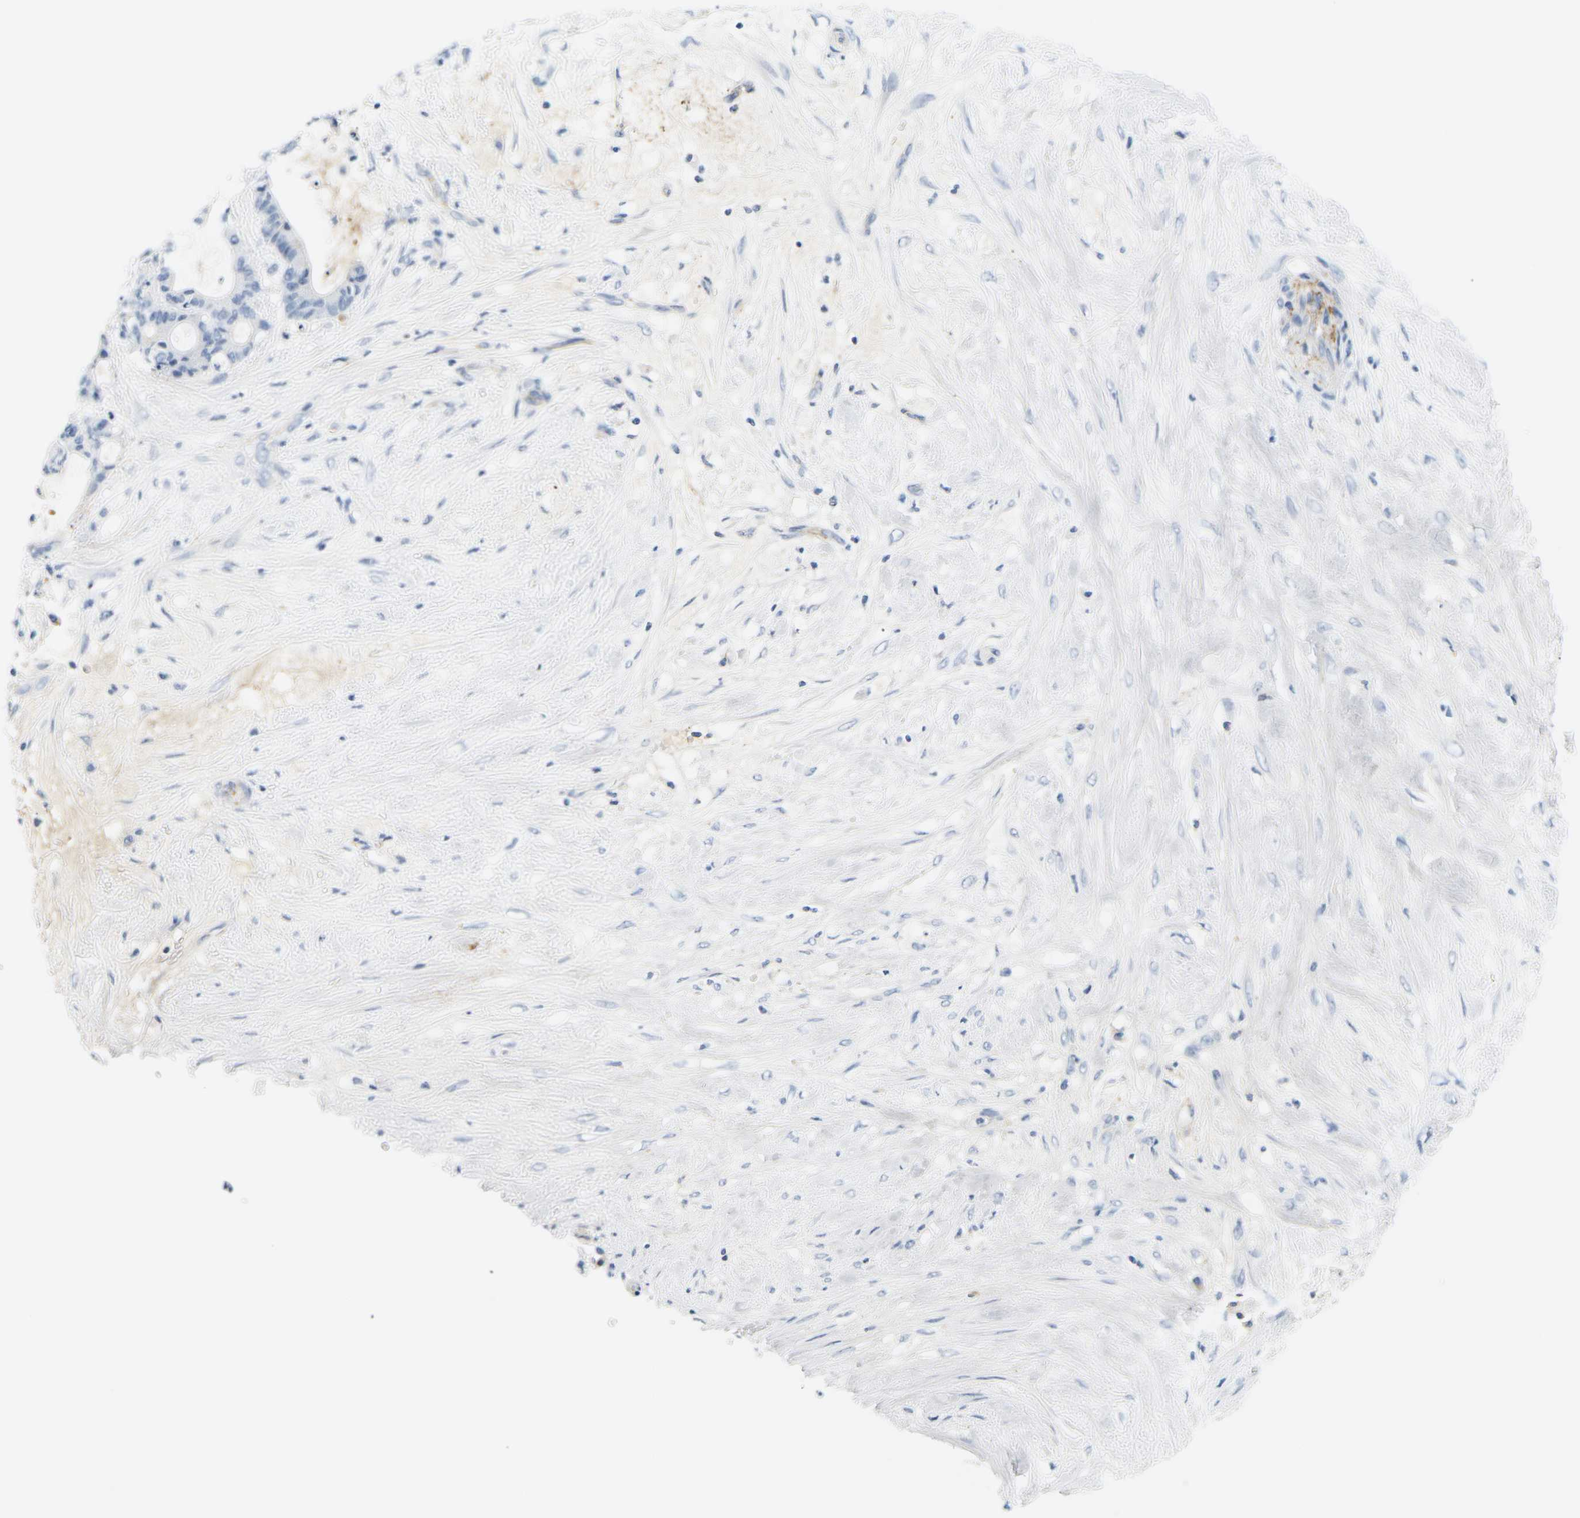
{"staining": {"intensity": "negative", "quantity": "none", "location": "none"}, "tissue": "liver cancer", "cell_type": "Tumor cells", "image_type": "cancer", "snomed": [{"axis": "morphology", "description": "Cholangiocarcinoma"}, {"axis": "topography", "description": "Liver"}], "caption": "Immunohistochemistry image of neoplastic tissue: human liver cholangiocarcinoma stained with DAB (3,3'-diaminobenzidine) demonstrates no significant protein positivity in tumor cells.", "gene": "APOB", "patient": {"sex": "female", "age": 73}}